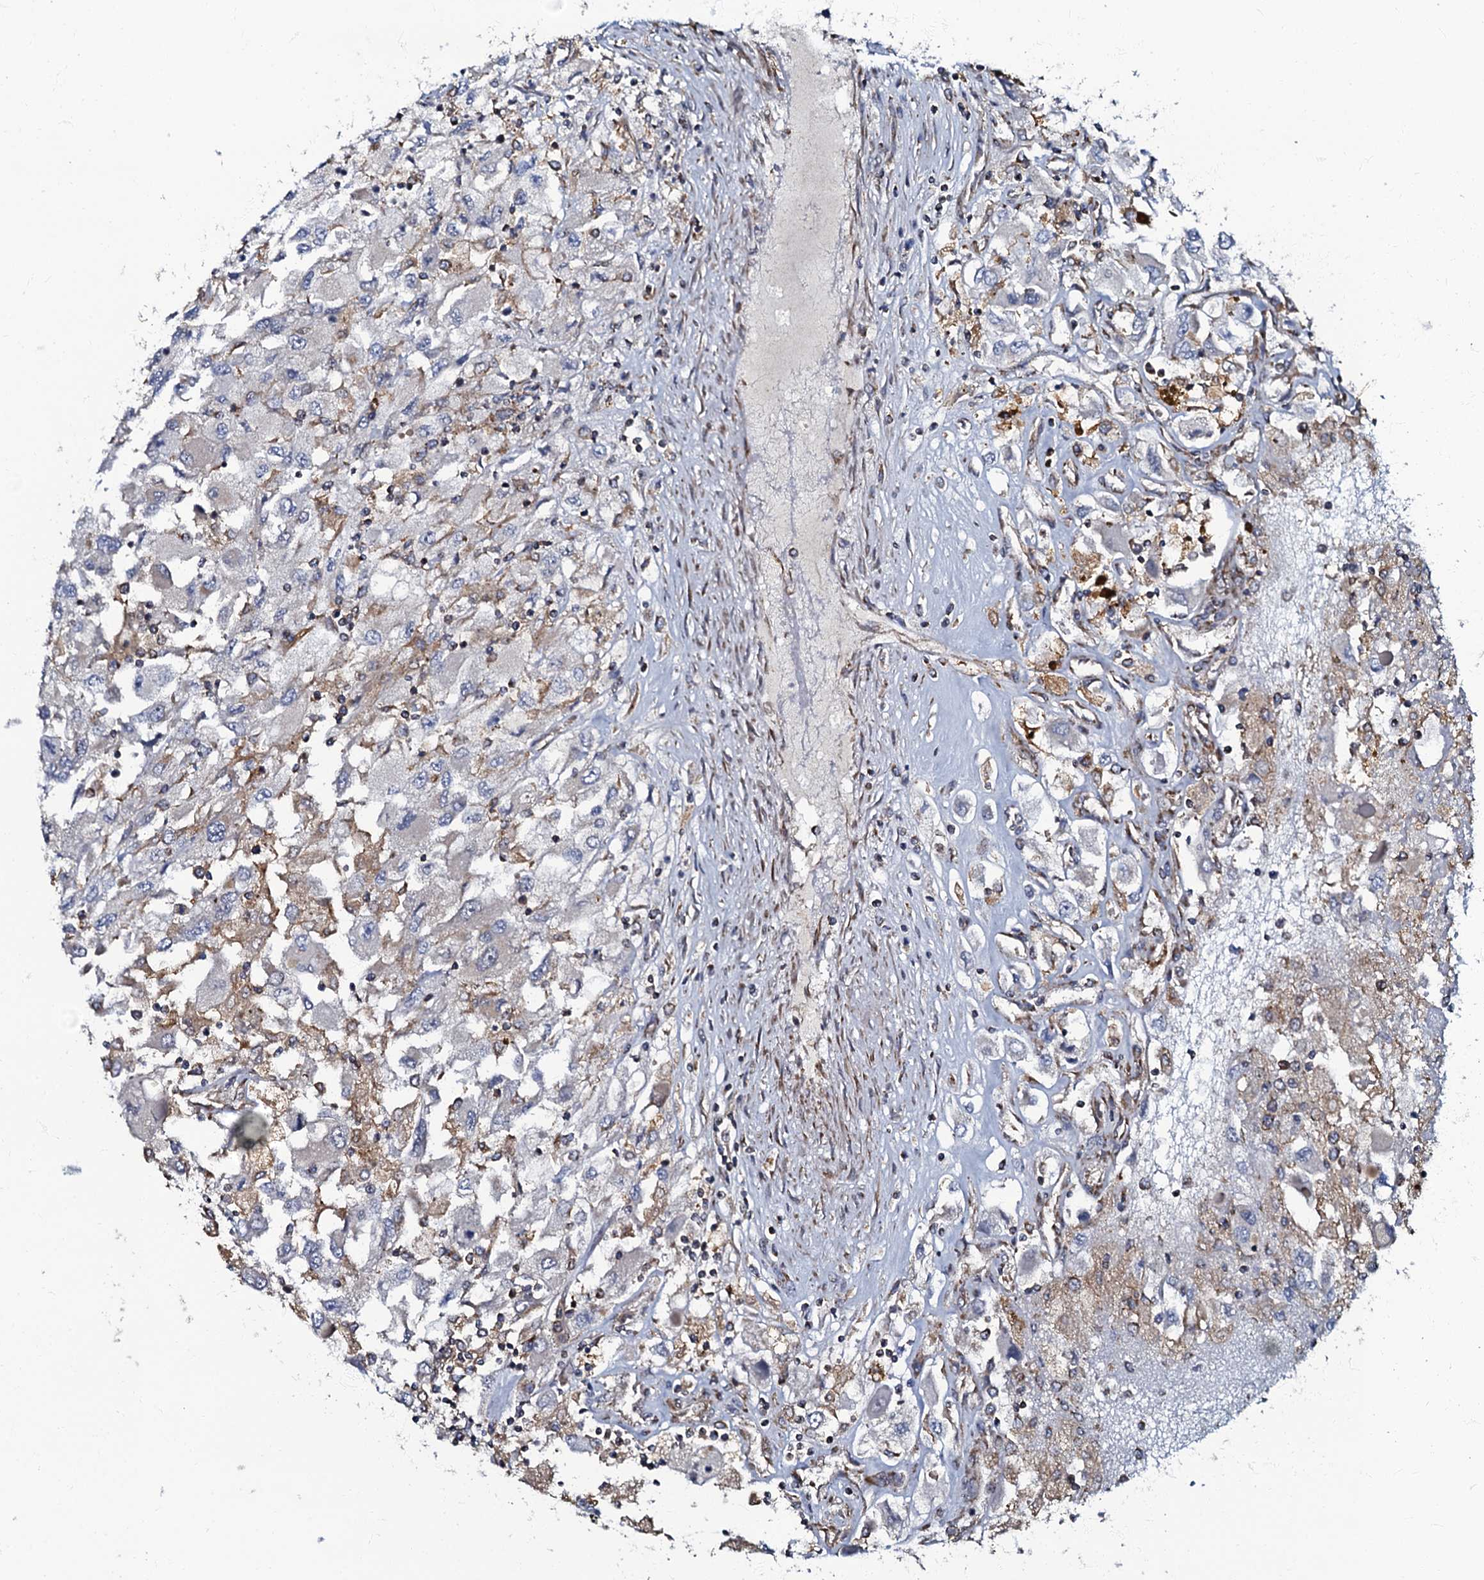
{"staining": {"intensity": "weak", "quantity": "<25%", "location": "cytoplasmic/membranous"}, "tissue": "renal cancer", "cell_type": "Tumor cells", "image_type": "cancer", "snomed": [{"axis": "morphology", "description": "Adenocarcinoma, NOS"}, {"axis": "topography", "description": "Kidney"}], "caption": "The photomicrograph displays no staining of tumor cells in renal cancer.", "gene": "NDUFA12", "patient": {"sex": "female", "age": 52}}